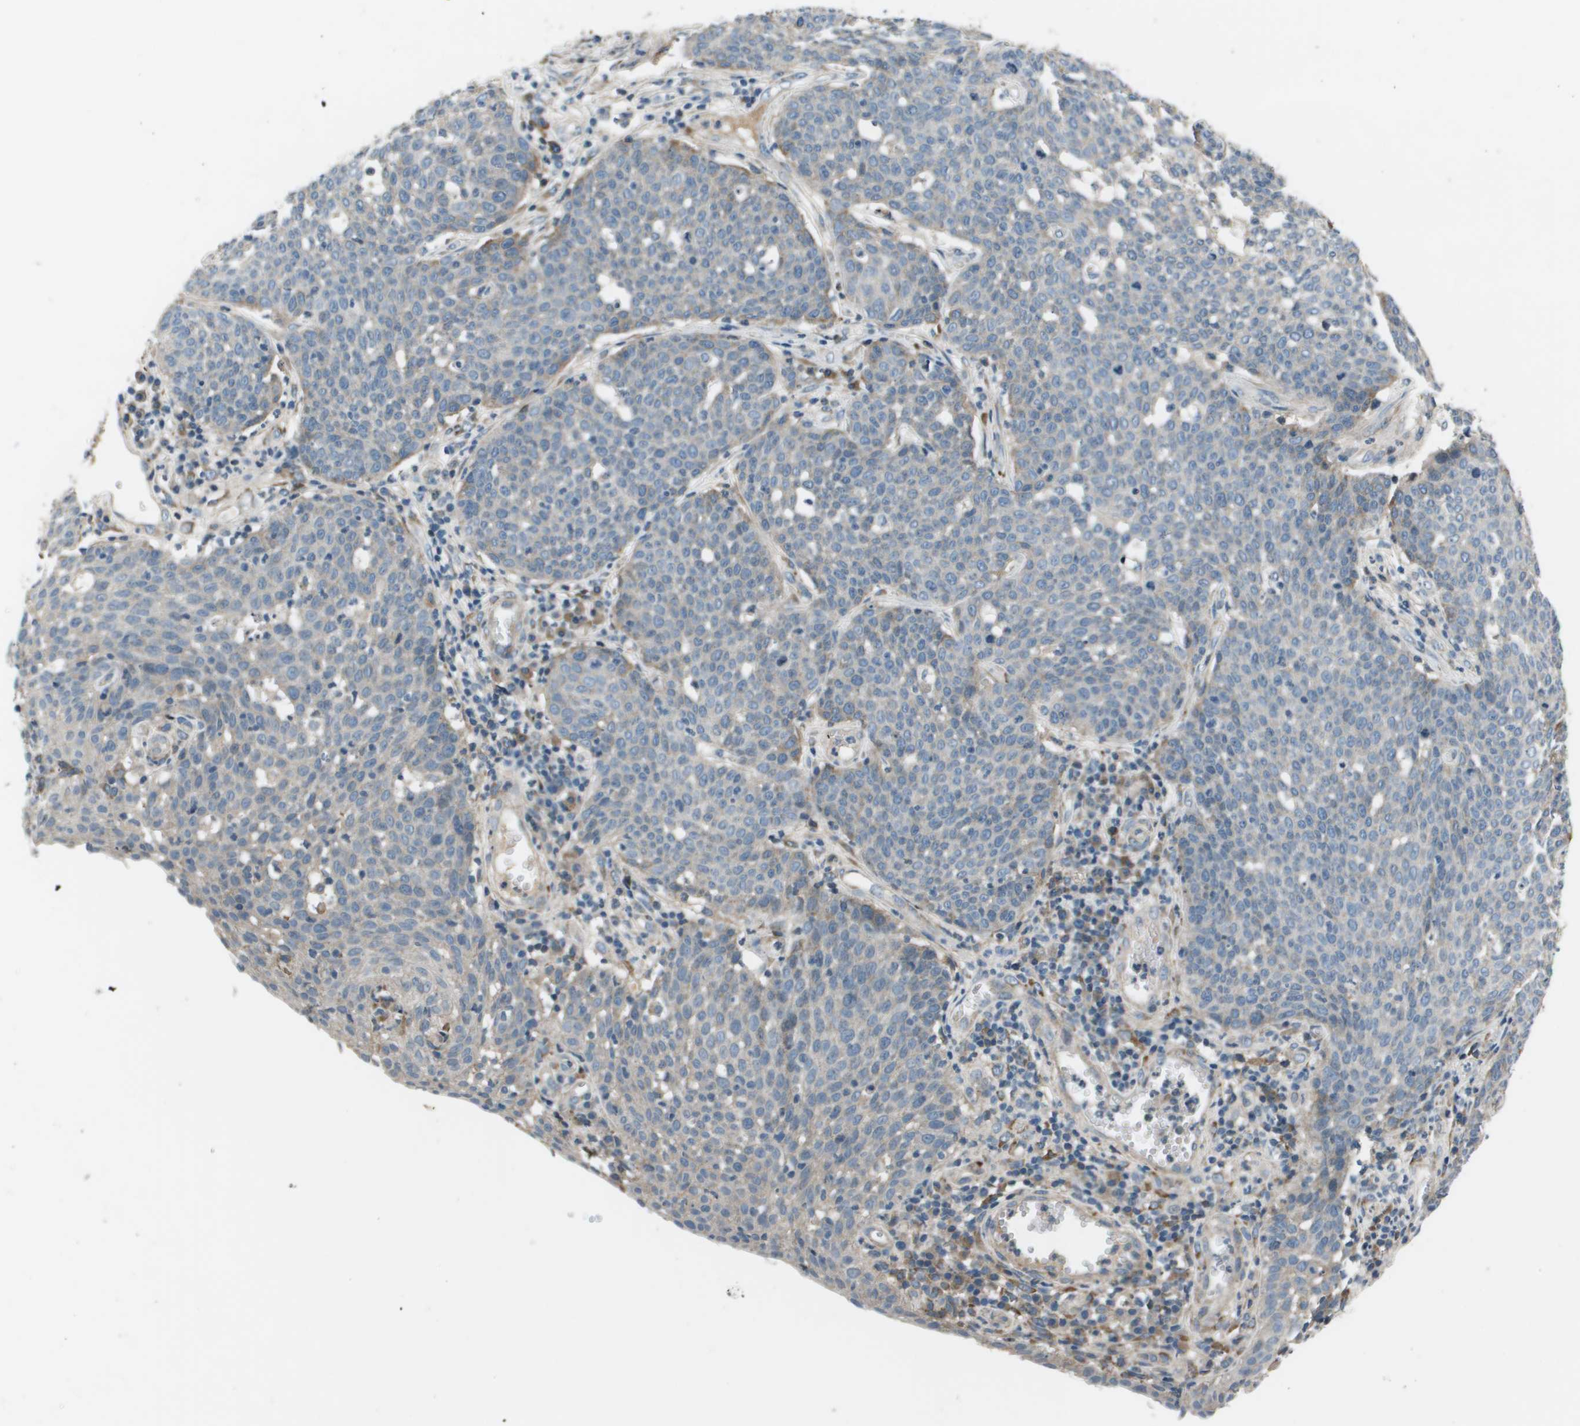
{"staining": {"intensity": "weak", "quantity": "<25%", "location": "cytoplasmic/membranous"}, "tissue": "cervical cancer", "cell_type": "Tumor cells", "image_type": "cancer", "snomed": [{"axis": "morphology", "description": "Squamous cell carcinoma, NOS"}, {"axis": "topography", "description": "Cervix"}], "caption": "Immunohistochemistry photomicrograph of human cervical cancer stained for a protein (brown), which reveals no positivity in tumor cells.", "gene": "PCOLCE", "patient": {"sex": "female", "age": 34}}